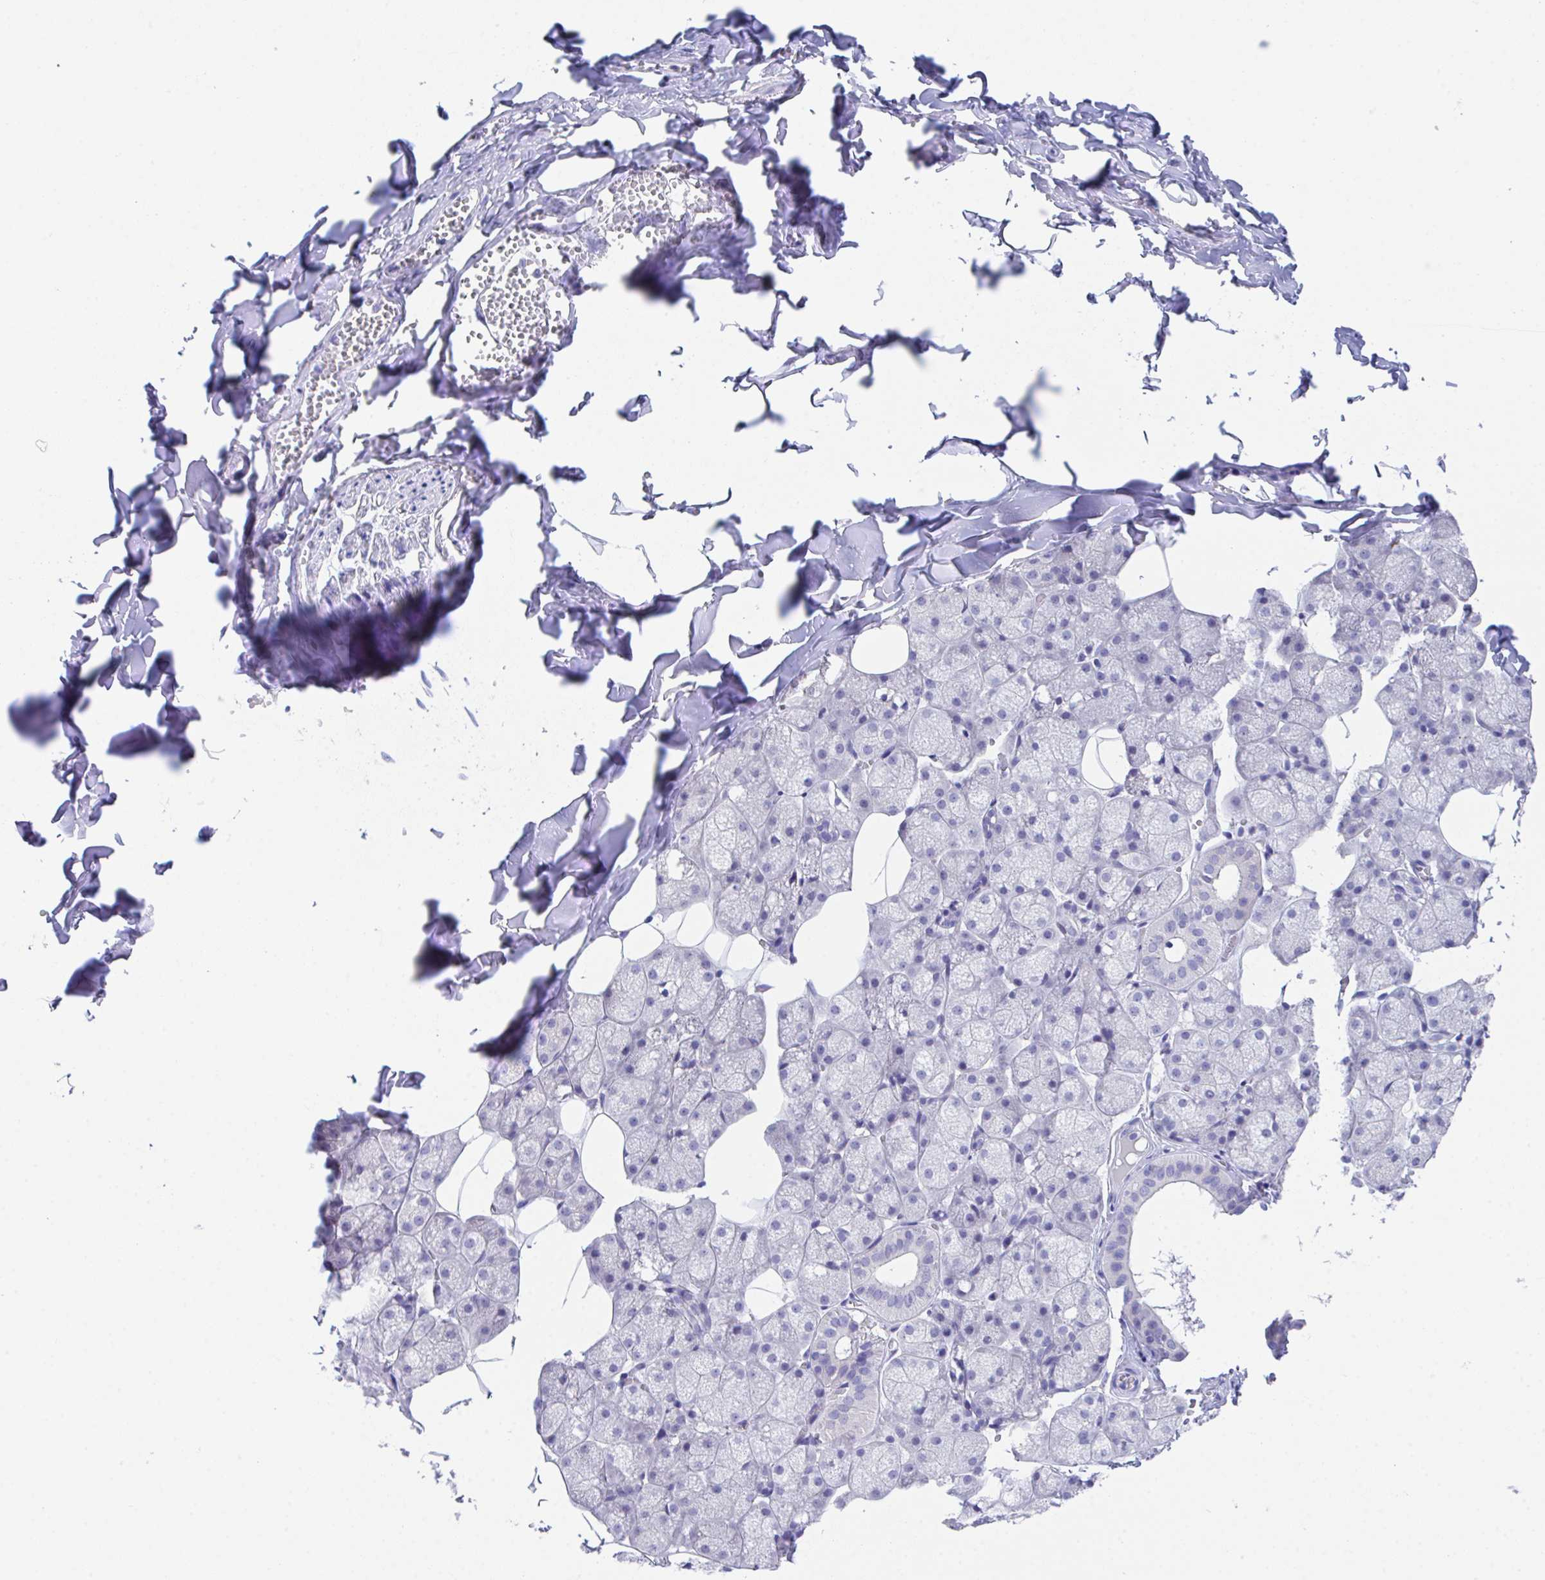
{"staining": {"intensity": "negative", "quantity": "none", "location": "none"}, "tissue": "salivary gland", "cell_type": "Glandular cells", "image_type": "normal", "snomed": [{"axis": "morphology", "description": "Normal tissue, NOS"}, {"axis": "topography", "description": "Salivary gland"}, {"axis": "topography", "description": "Peripheral nerve tissue"}], "caption": "Photomicrograph shows no significant protein expression in glandular cells of normal salivary gland. (Stains: DAB (3,3'-diaminobenzidine) IHC with hematoxylin counter stain, Microscopy: brightfield microscopy at high magnification).", "gene": "HOXB4", "patient": {"sex": "male", "age": 38}}